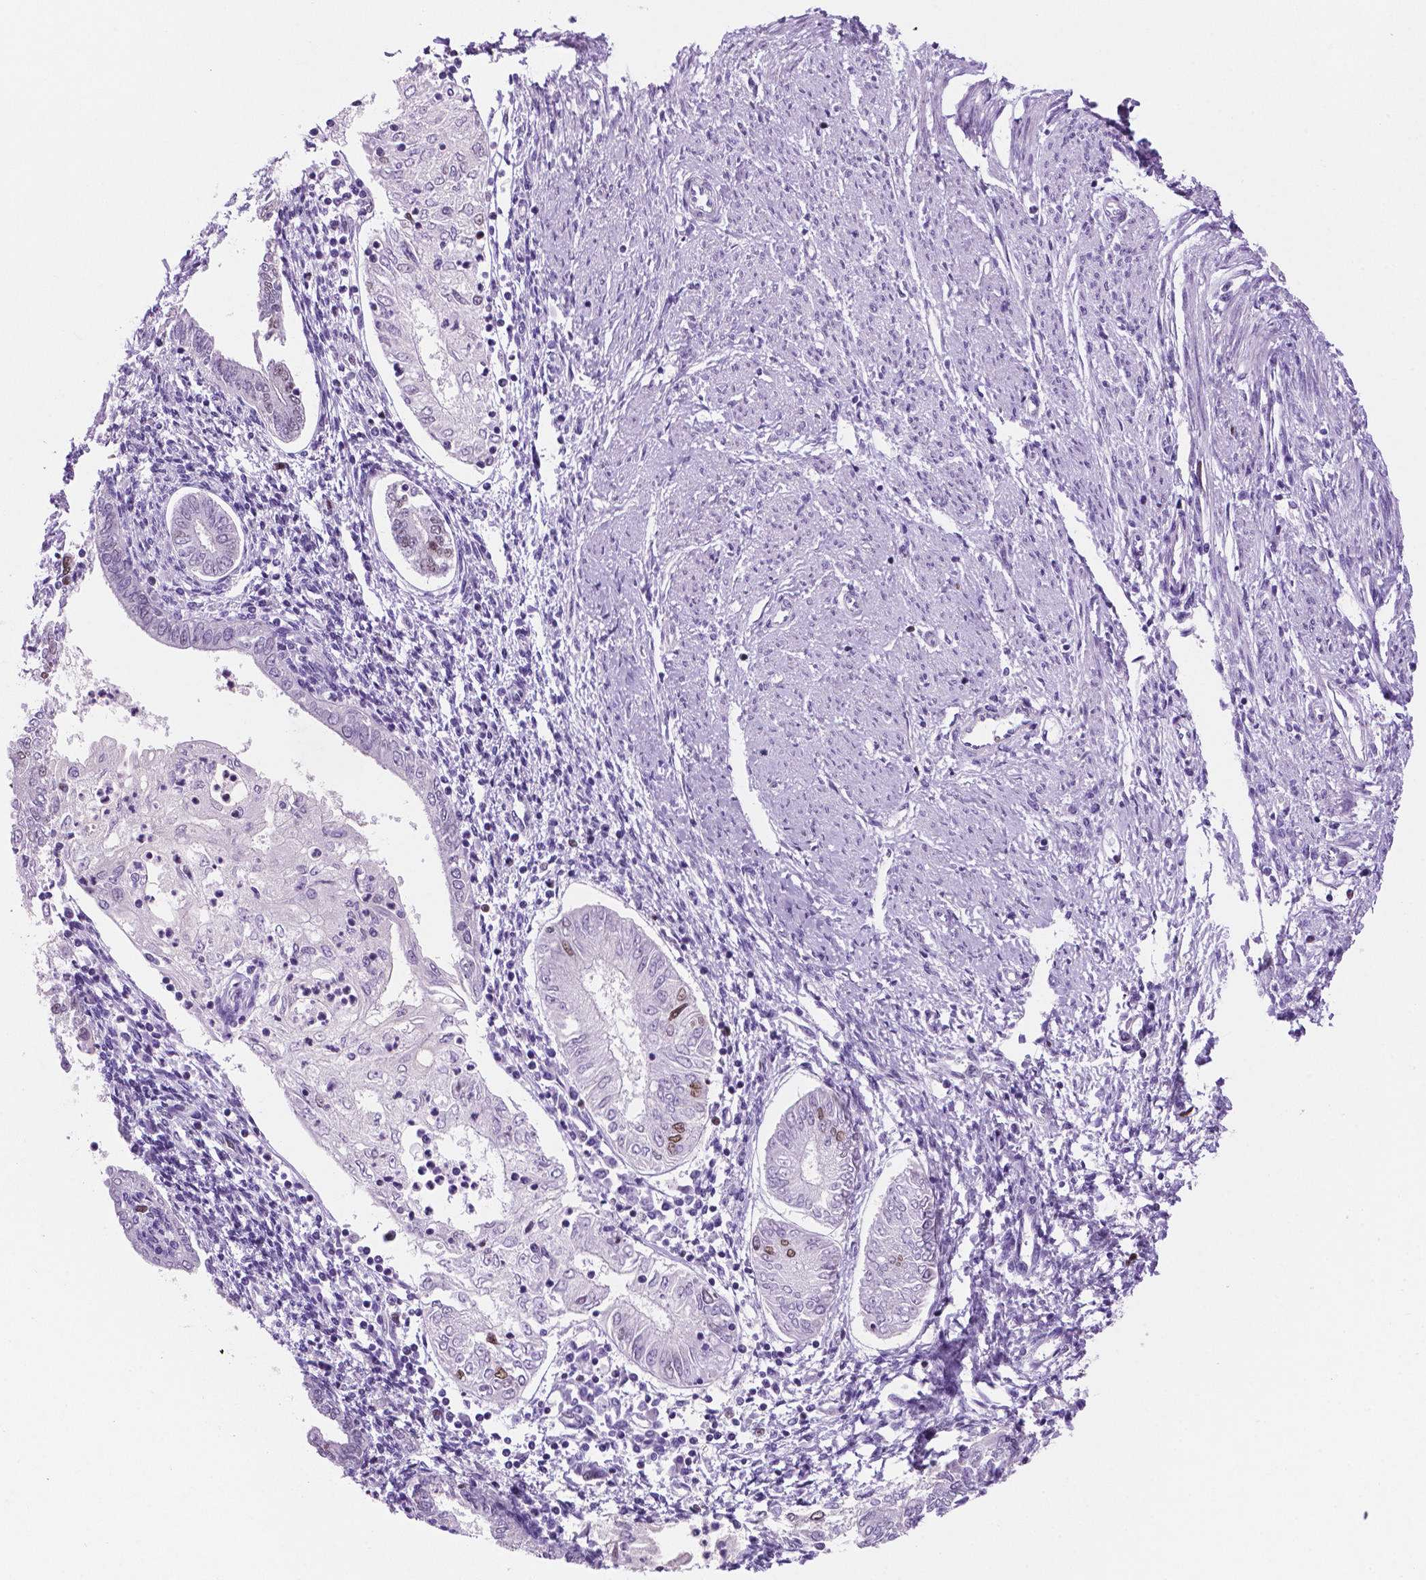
{"staining": {"intensity": "moderate", "quantity": "<25%", "location": "nuclear"}, "tissue": "endometrial cancer", "cell_type": "Tumor cells", "image_type": "cancer", "snomed": [{"axis": "morphology", "description": "Adenocarcinoma, NOS"}, {"axis": "topography", "description": "Endometrium"}], "caption": "Adenocarcinoma (endometrial) tissue shows moderate nuclear expression in approximately <25% of tumor cells, visualized by immunohistochemistry.", "gene": "NCAPH2", "patient": {"sex": "female", "age": 68}}